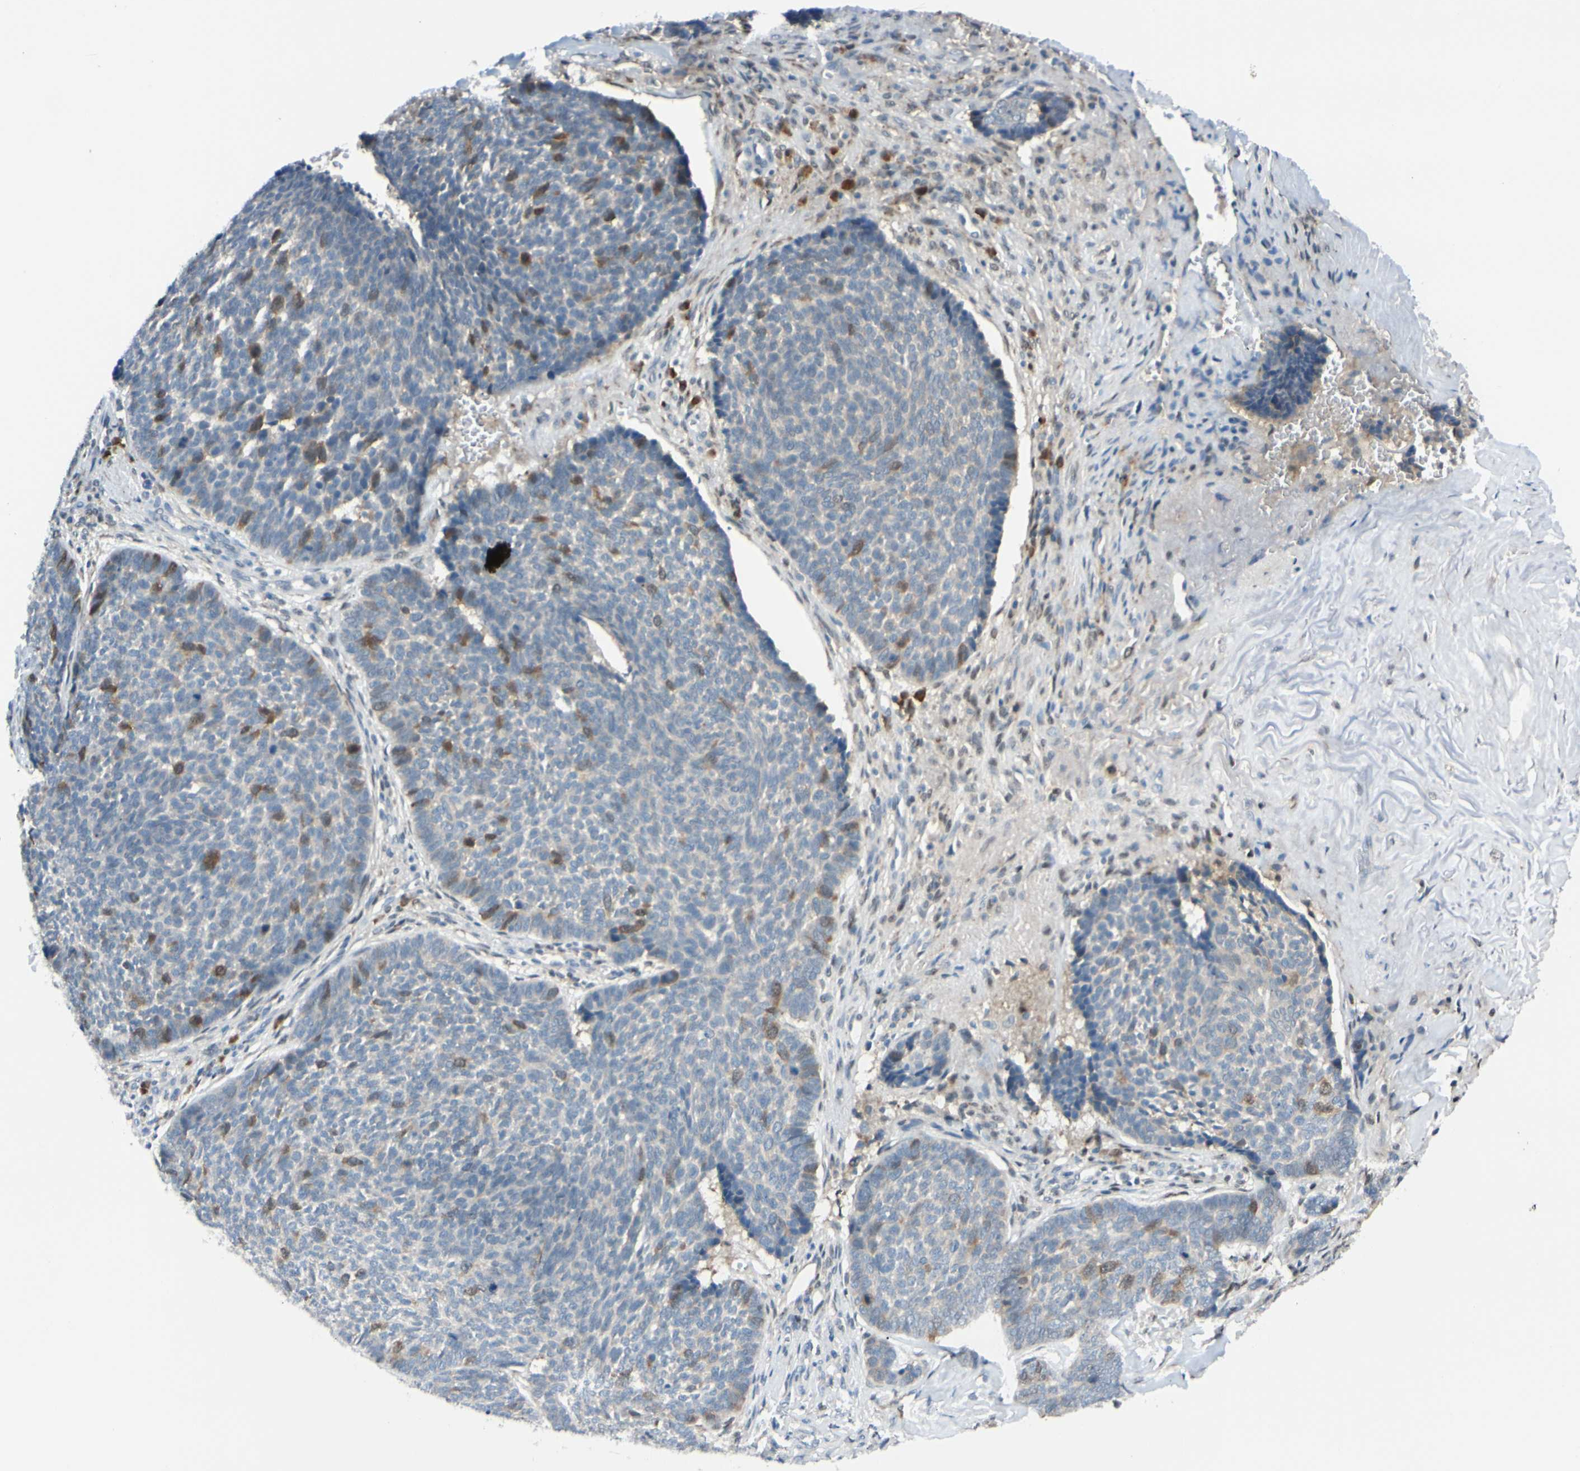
{"staining": {"intensity": "moderate", "quantity": "<25%", "location": "cytoplasmic/membranous,nuclear"}, "tissue": "skin cancer", "cell_type": "Tumor cells", "image_type": "cancer", "snomed": [{"axis": "morphology", "description": "Basal cell carcinoma"}, {"axis": "topography", "description": "Skin"}], "caption": "Skin cancer stained with immunohistochemistry displays moderate cytoplasmic/membranous and nuclear positivity in approximately <25% of tumor cells.", "gene": "PTTG1", "patient": {"sex": "male", "age": 84}}